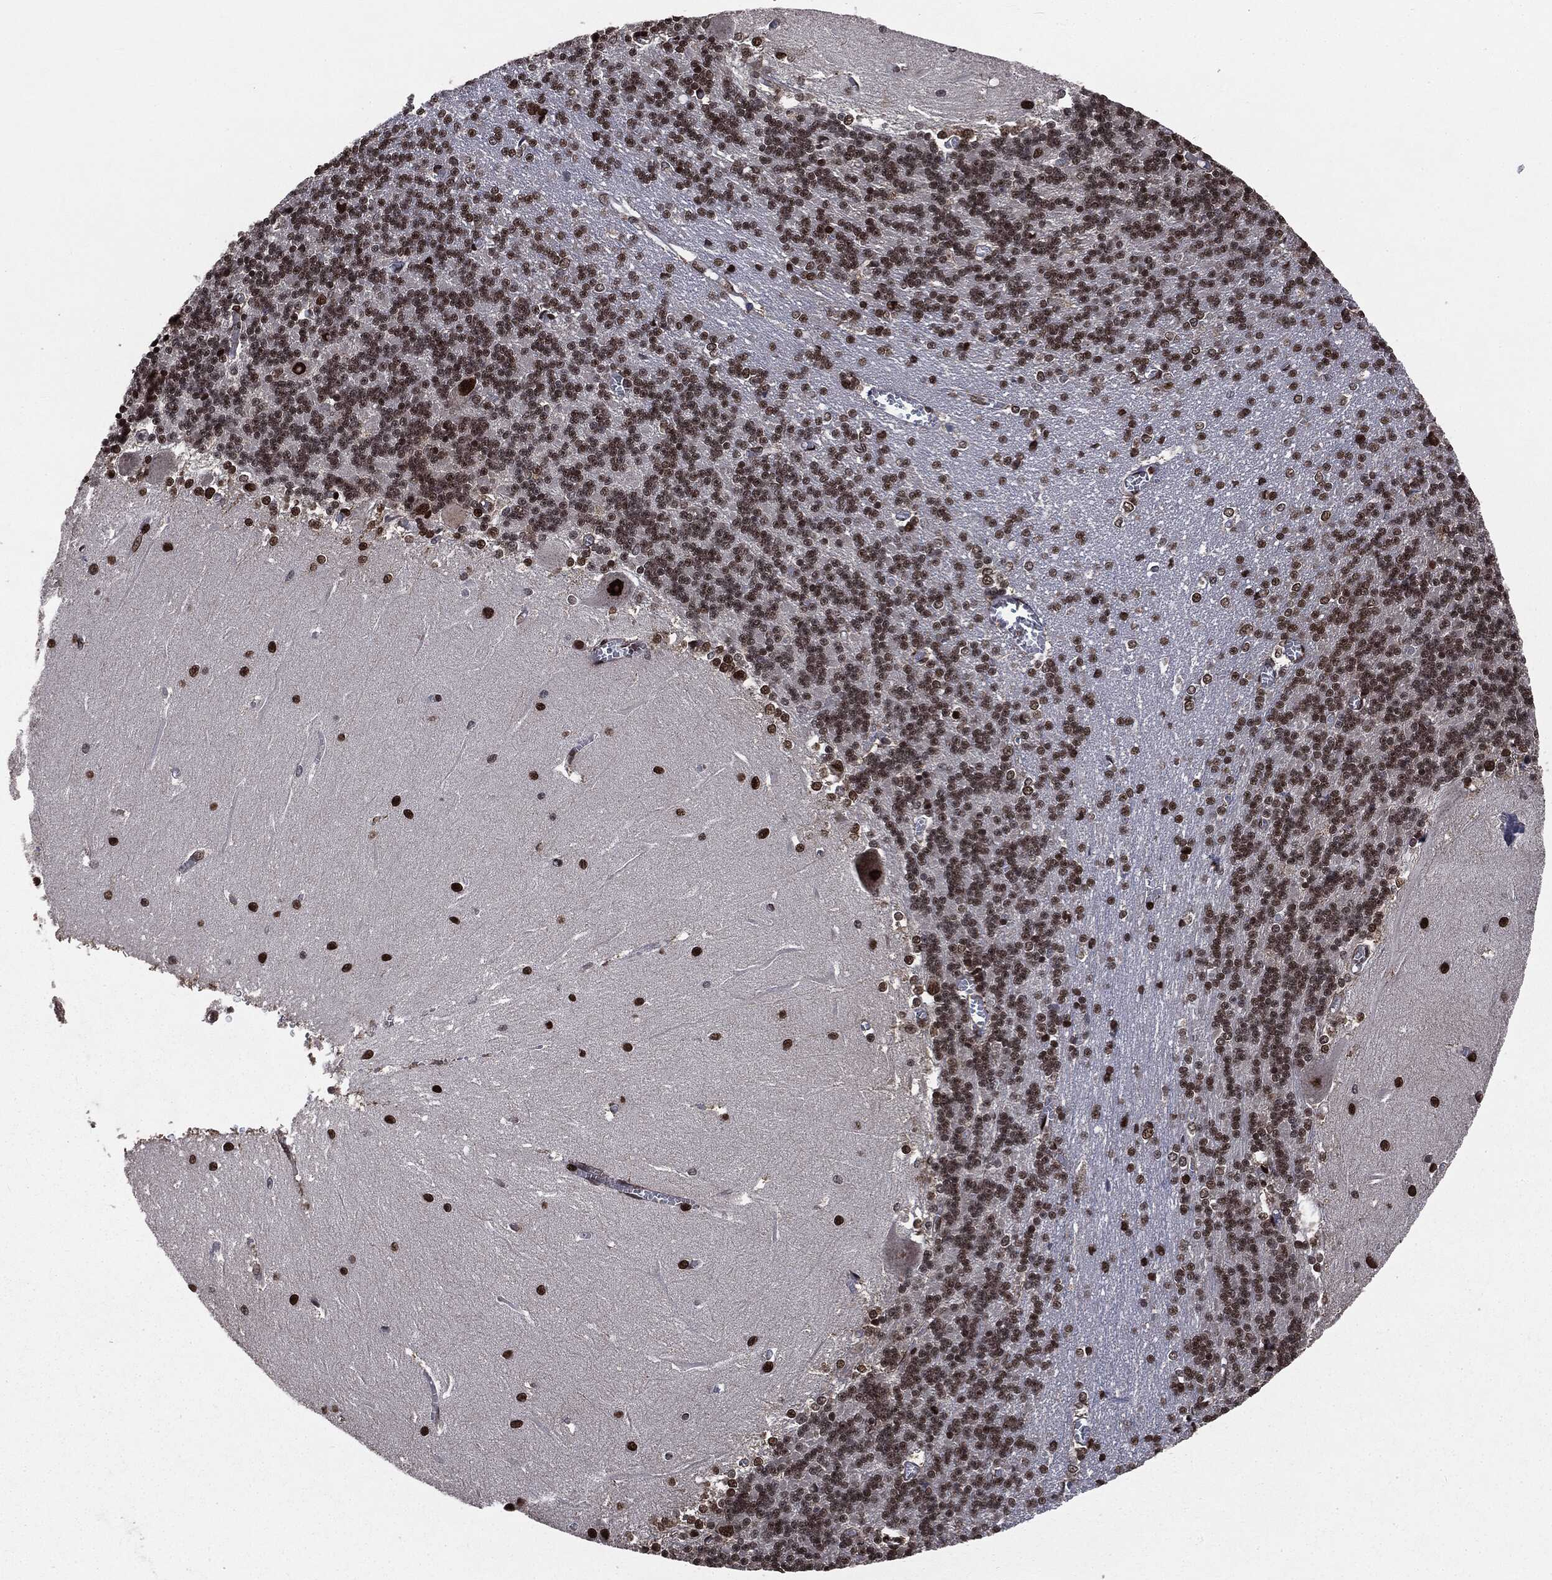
{"staining": {"intensity": "moderate", "quantity": "25%-75%", "location": "nuclear"}, "tissue": "cerebellum", "cell_type": "Cells in granular layer", "image_type": "normal", "snomed": [{"axis": "morphology", "description": "Normal tissue, NOS"}, {"axis": "topography", "description": "Cerebellum"}], "caption": "IHC (DAB (3,3'-diaminobenzidine)) staining of normal human cerebellum demonstrates moderate nuclear protein expression in about 25%-75% of cells in granular layer.", "gene": "DVL2", "patient": {"sex": "male", "age": 37}}